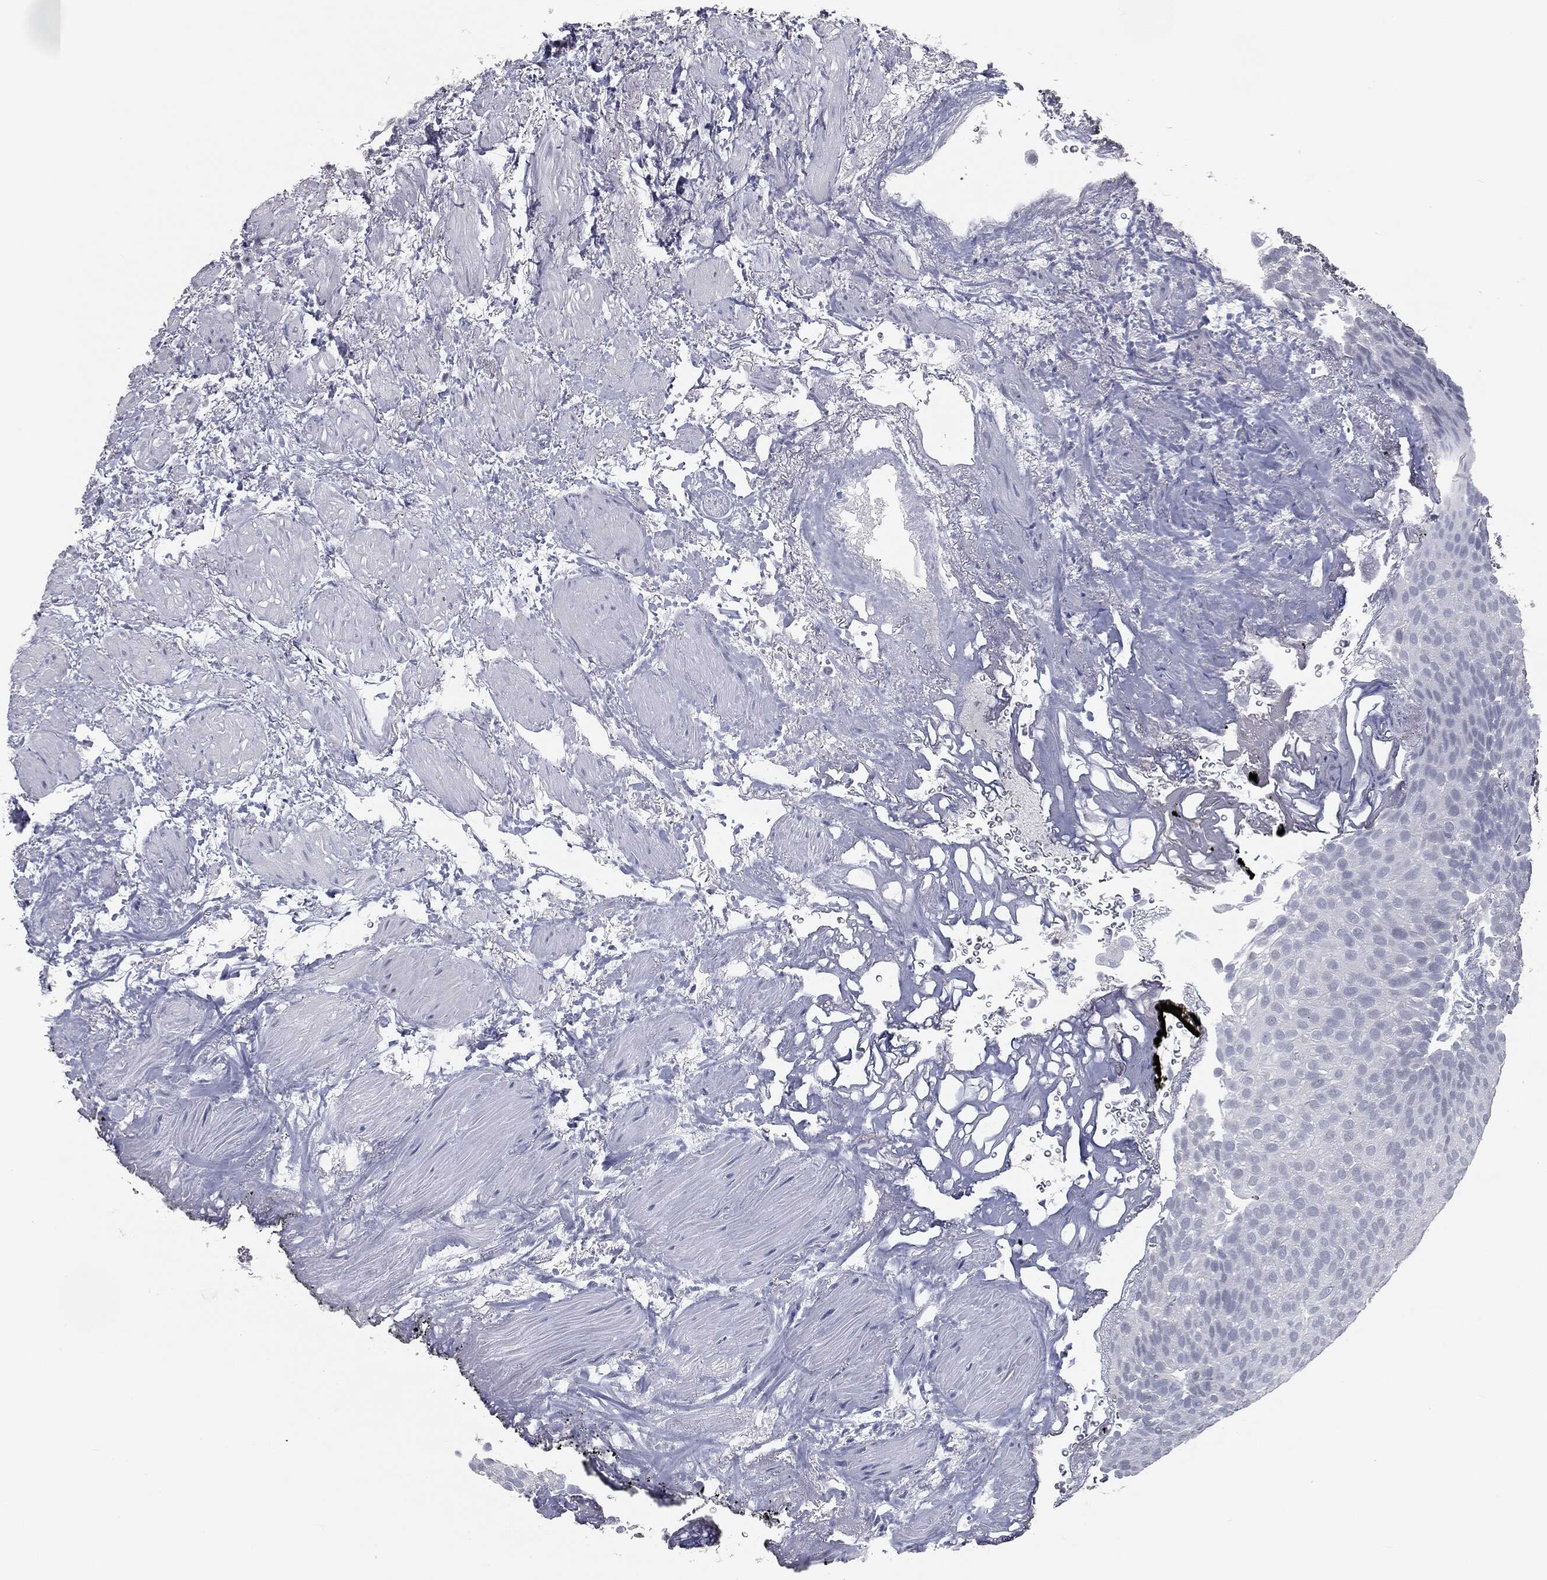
{"staining": {"intensity": "negative", "quantity": "none", "location": "none"}, "tissue": "urothelial cancer", "cell_type": "Tumor cells", "image_type": "cancer", "snomed": [{"axis": "morphology", "description": "Urothelial carcinoma, Low grade"}, {"axis": "topography", "description": "Urinary bladder"}], "caption": "This is a micrograph of immunohistochemistry (IHC) staining of low-grade urothelial carcinoma, which shows no expression in tumor cells. The staining is performed using DAB (3,3'-diaminobenzidine) brown chromogen with nuclei counter-stained in using hematoxylin.", "gene": "PRAME", "patient": {"sex": "male", "age": 78}}